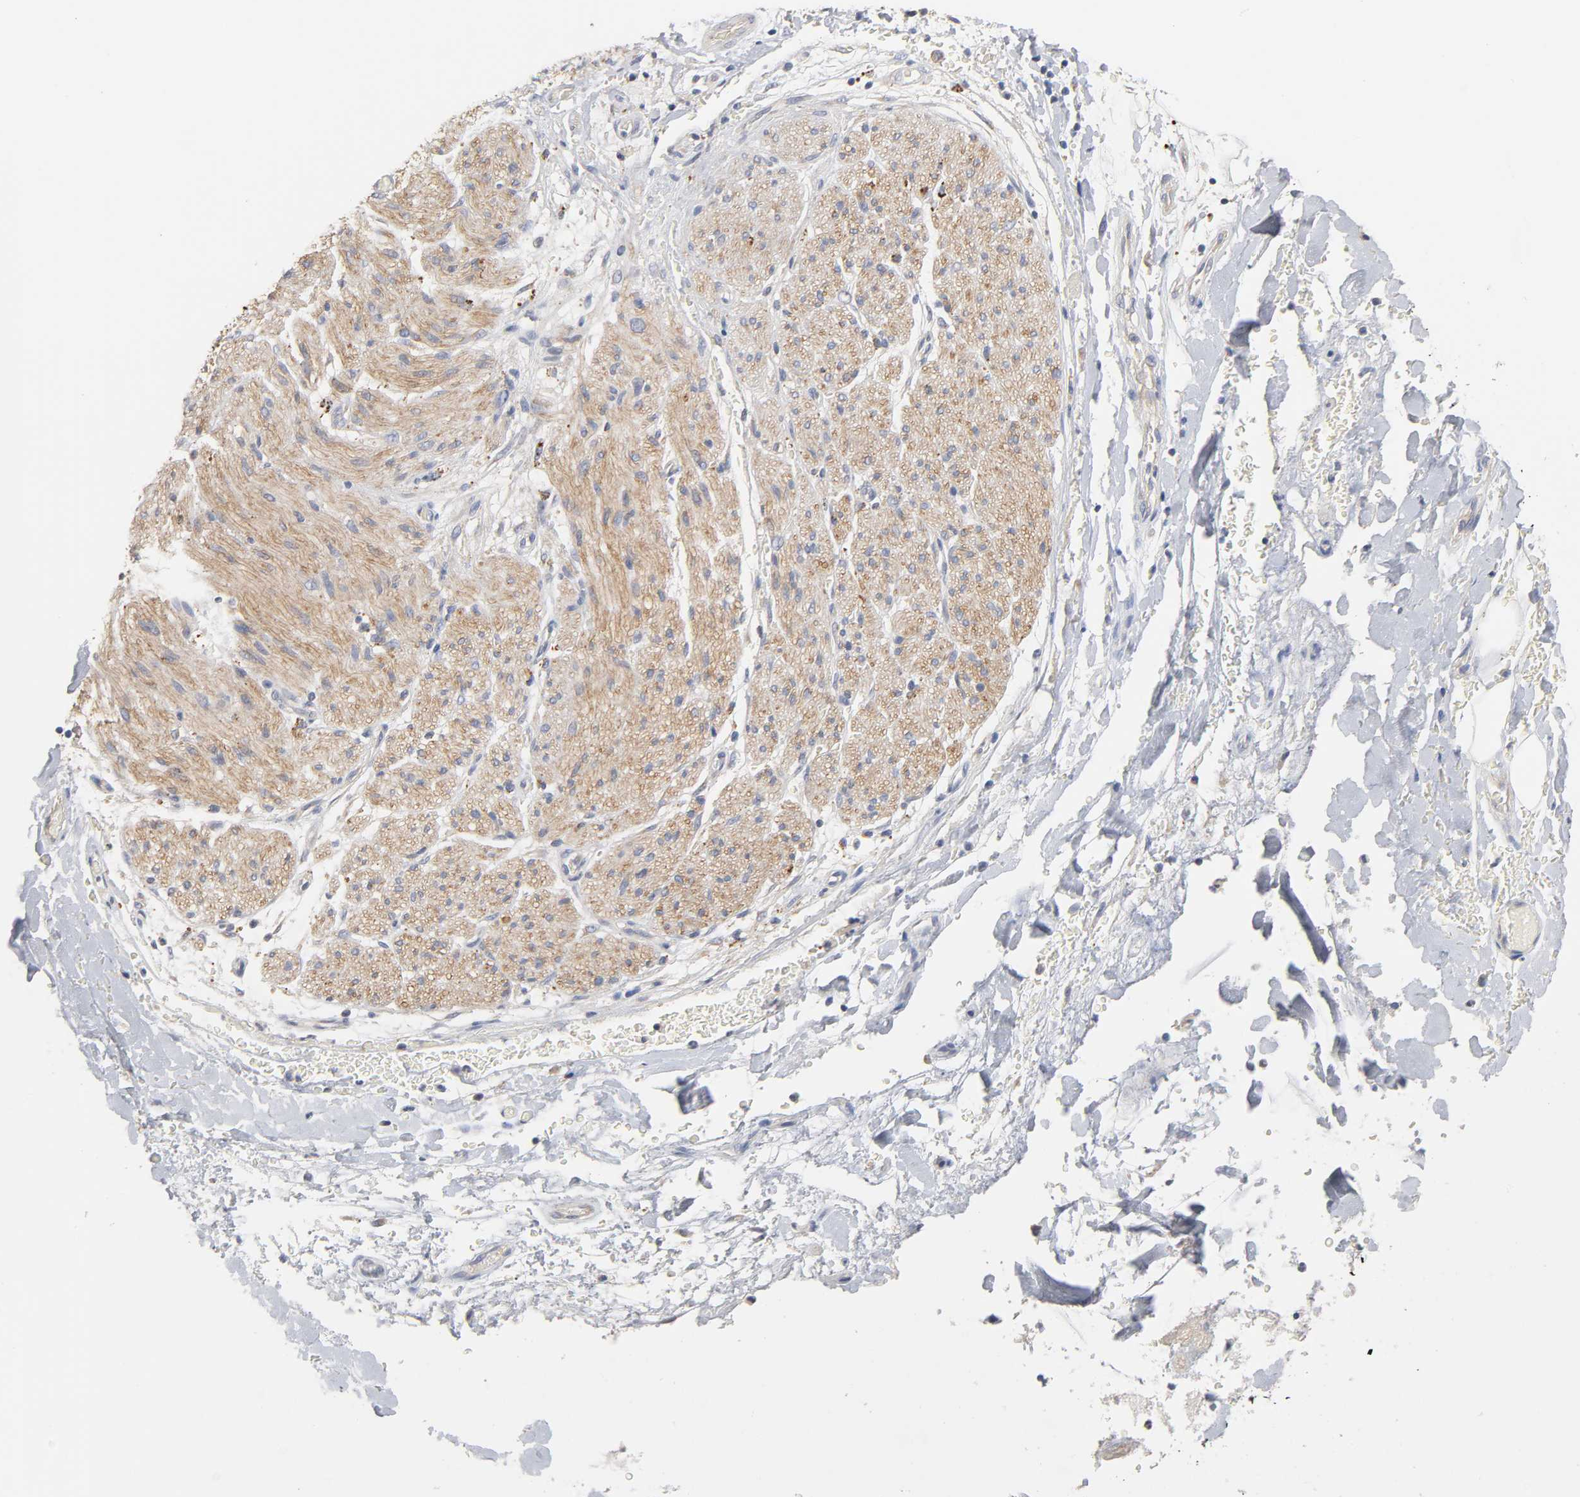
{"staining": {"intensity": "negative", "quantity": "none", "location": "none"}, "tissue": "adipose tissue", "cell_type": "Adipocytes", "image_type": "normal", "snomed": [{"axis": "morphology", "description": "Normal tissue, NOS"}, {"axis": "morphology", "description": "Cholangiocarcinoma"}, {"axis": "topography", "description": "Liver"}, {"axis": "topography", "description": "Peripheral nerve tissue"}], "caption": "Protein analysis of unremarkable adipose tissue demonstrates no significant positivity in adipocytes.", "gene": "C17orf75", "patient": {"sex": "male", "age": 50}}